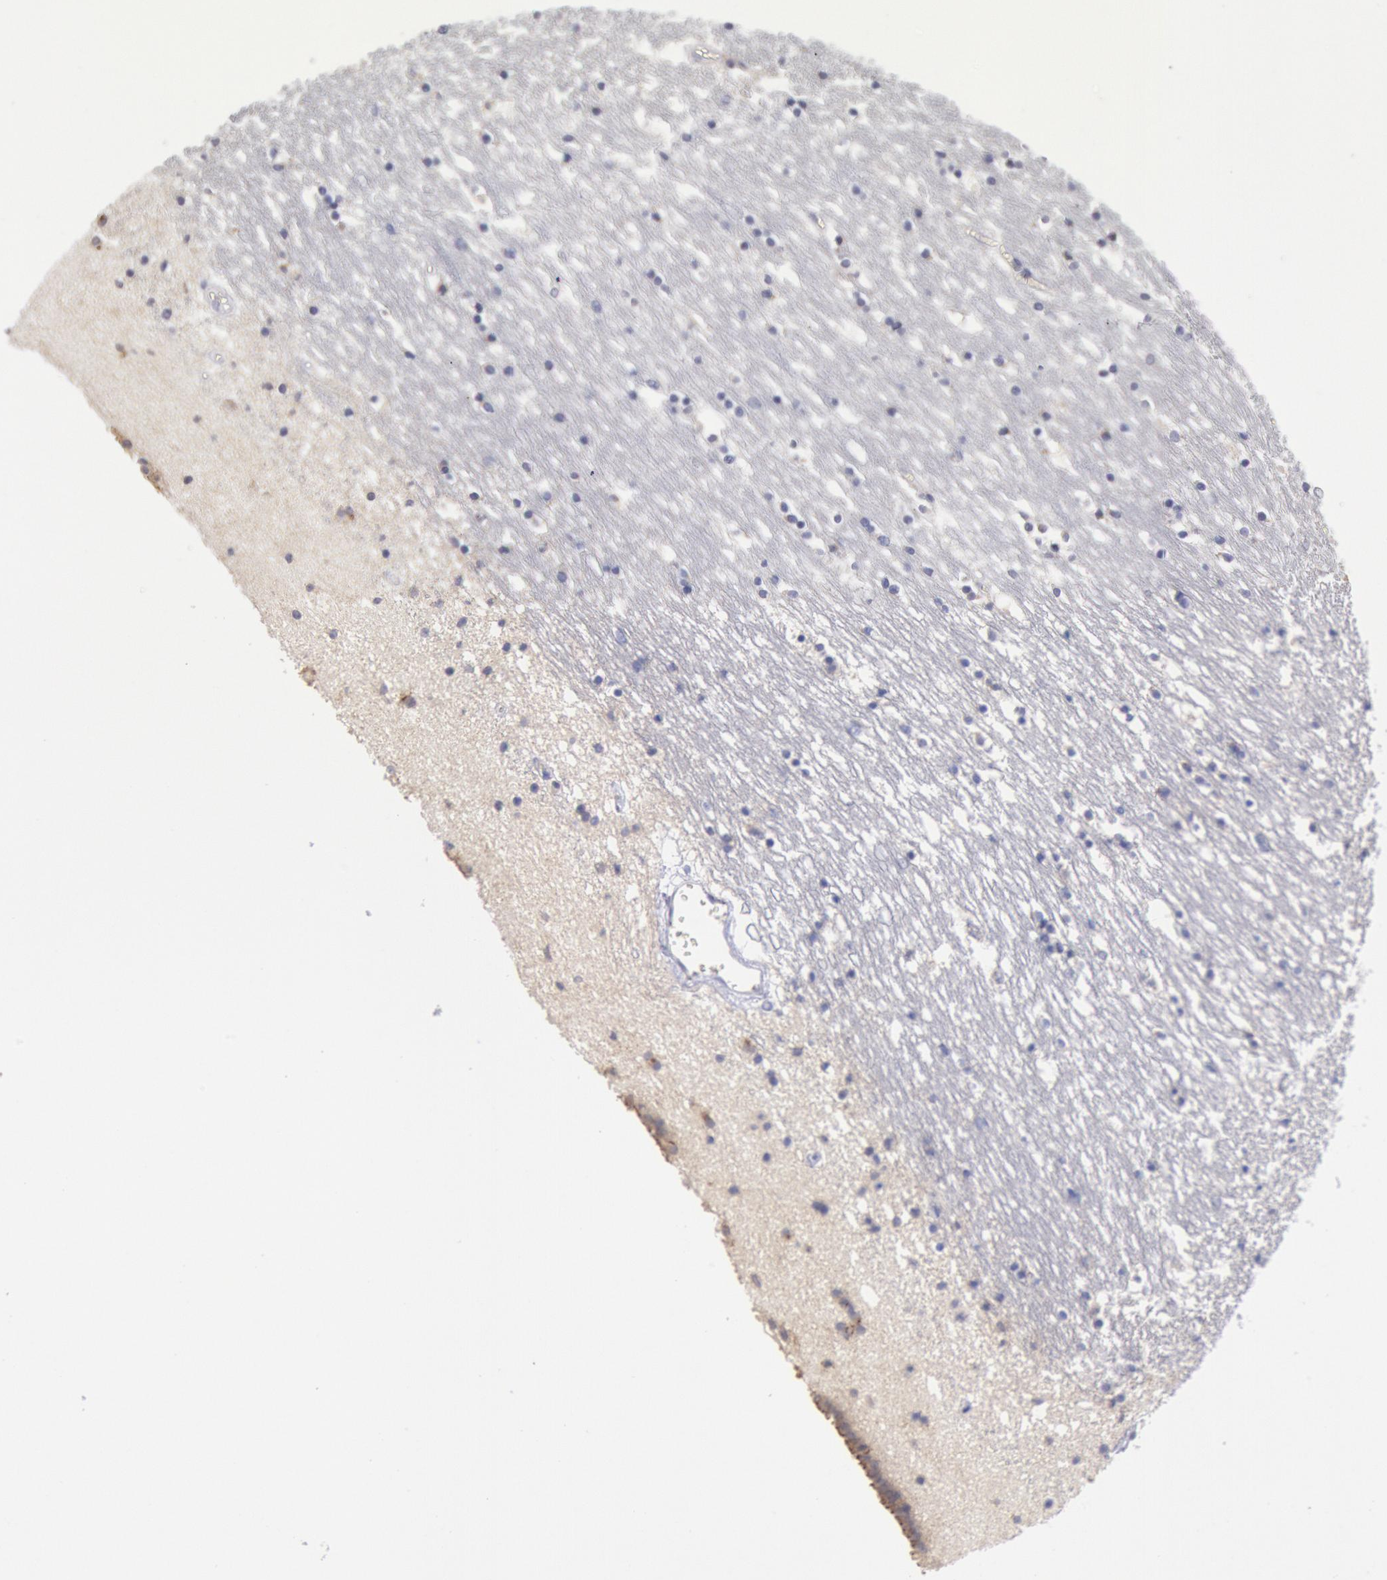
{"staining": {"intensity": "weak", "quantity": "<25%", "location": "cytoplasmic/membranous"}, "tissue": "caudate", "cell_type": "Glial cells", "image_type": "normal", "snomed": [{"axis": "morphology", "description": "Normal tissue, NOS"}, {"axis": "topography", "description": "Lateral ventricle wall"}], "caption": "Caudate stained for a protein using IHC exhibits no staining glial cells.", "gene": "GAL3ST1", "patient": {"sex": "male", "age": 45}}